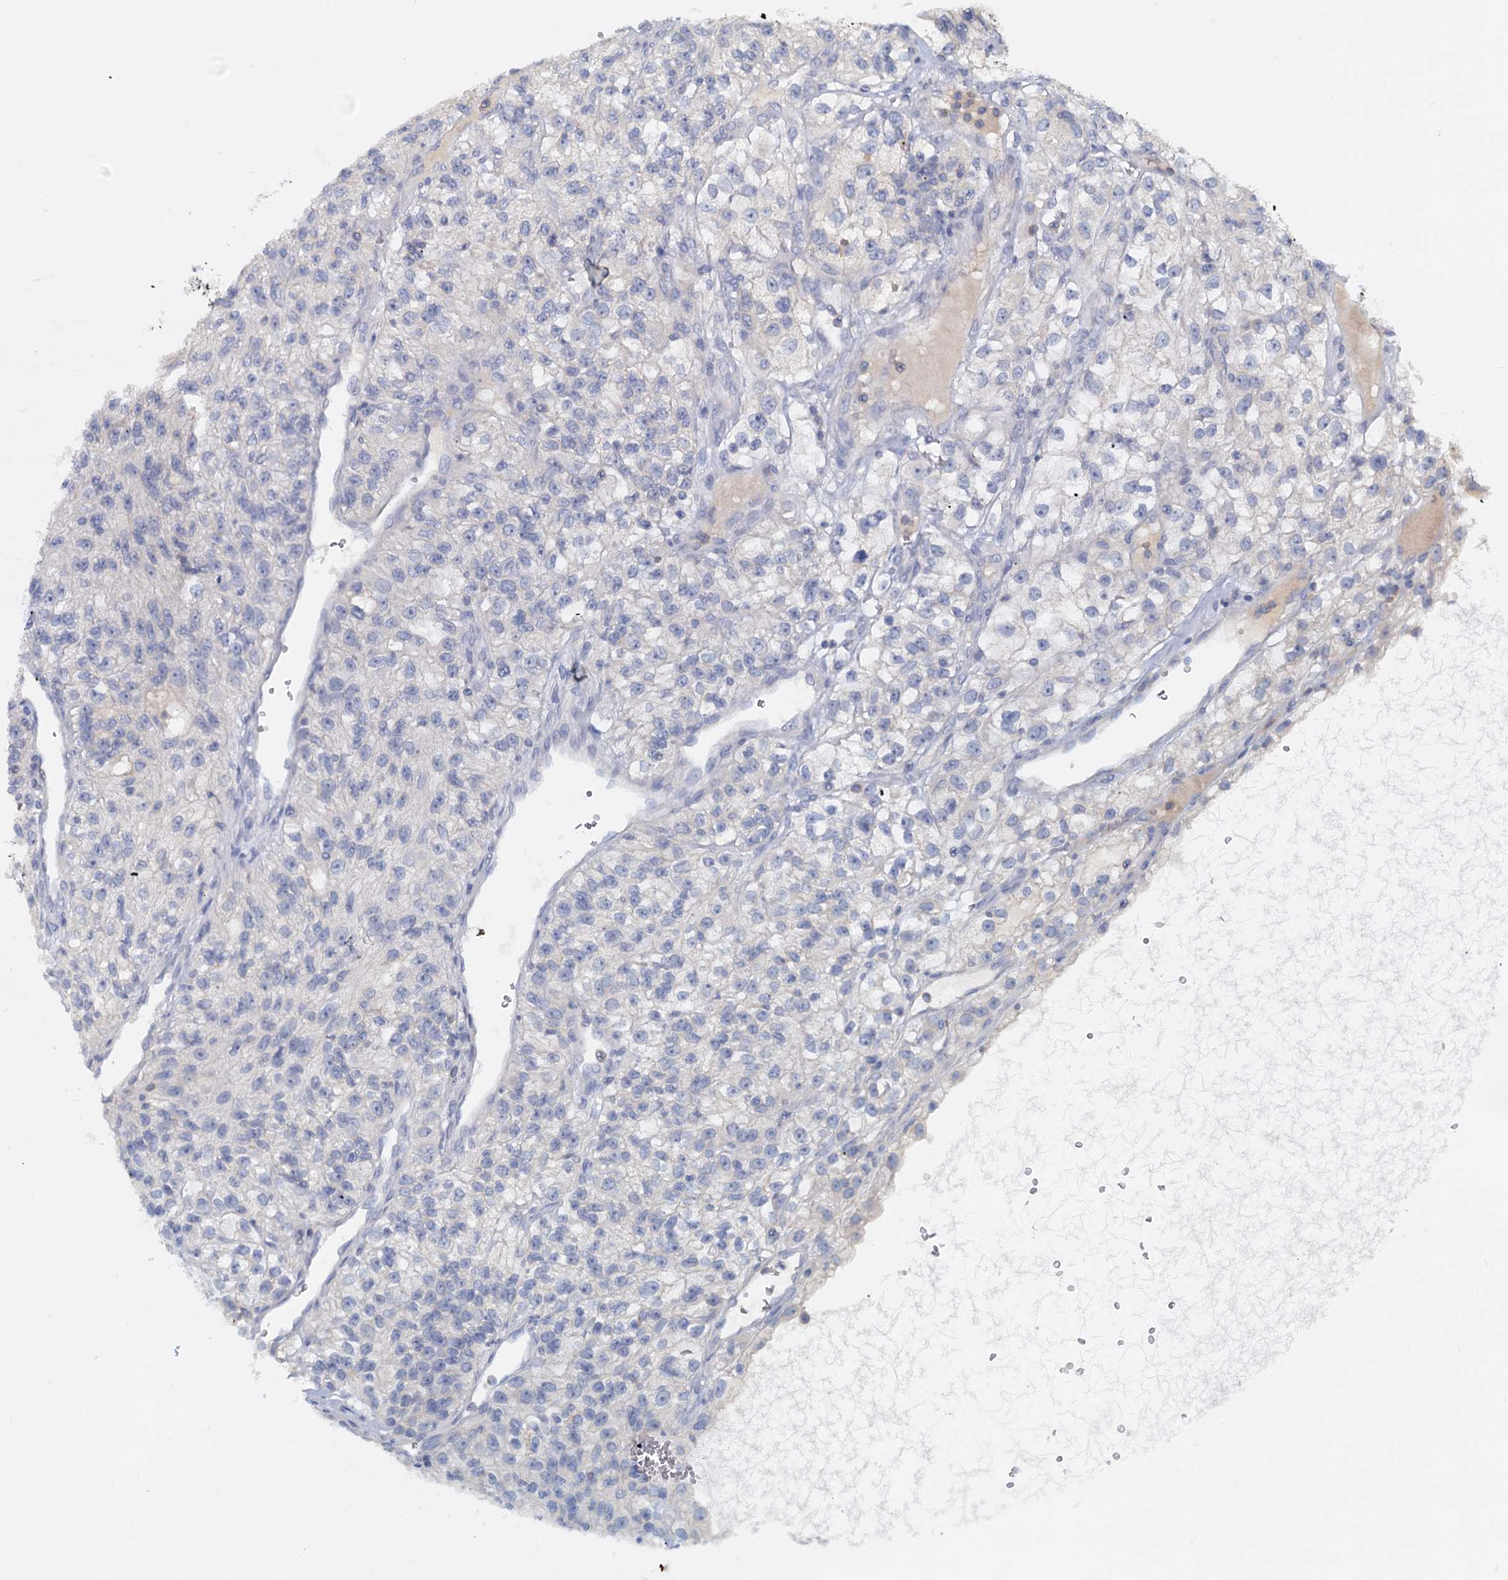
{"staining": {"intensity": "negative", "quantity": "none", "location": "none"}, "tissue": "renal cancer", "cell_type": "Tumor cells", "image_type": "cancer", "snomed": [{"axis": "morphology", "description": "Adenocarcinoma, NOS"}, {"axis": "topography", "description": "Kidney"}], "caption": "Tumor cells show no significant staining in renal cancer. The staining was performed using DAB to visualize the protein expression in brown, while the nuclei were stained in blue with hematoxylin (Magnification: 20x).", "gene": "ACSM3", "patient": {"sex": "female", "age": 57}}